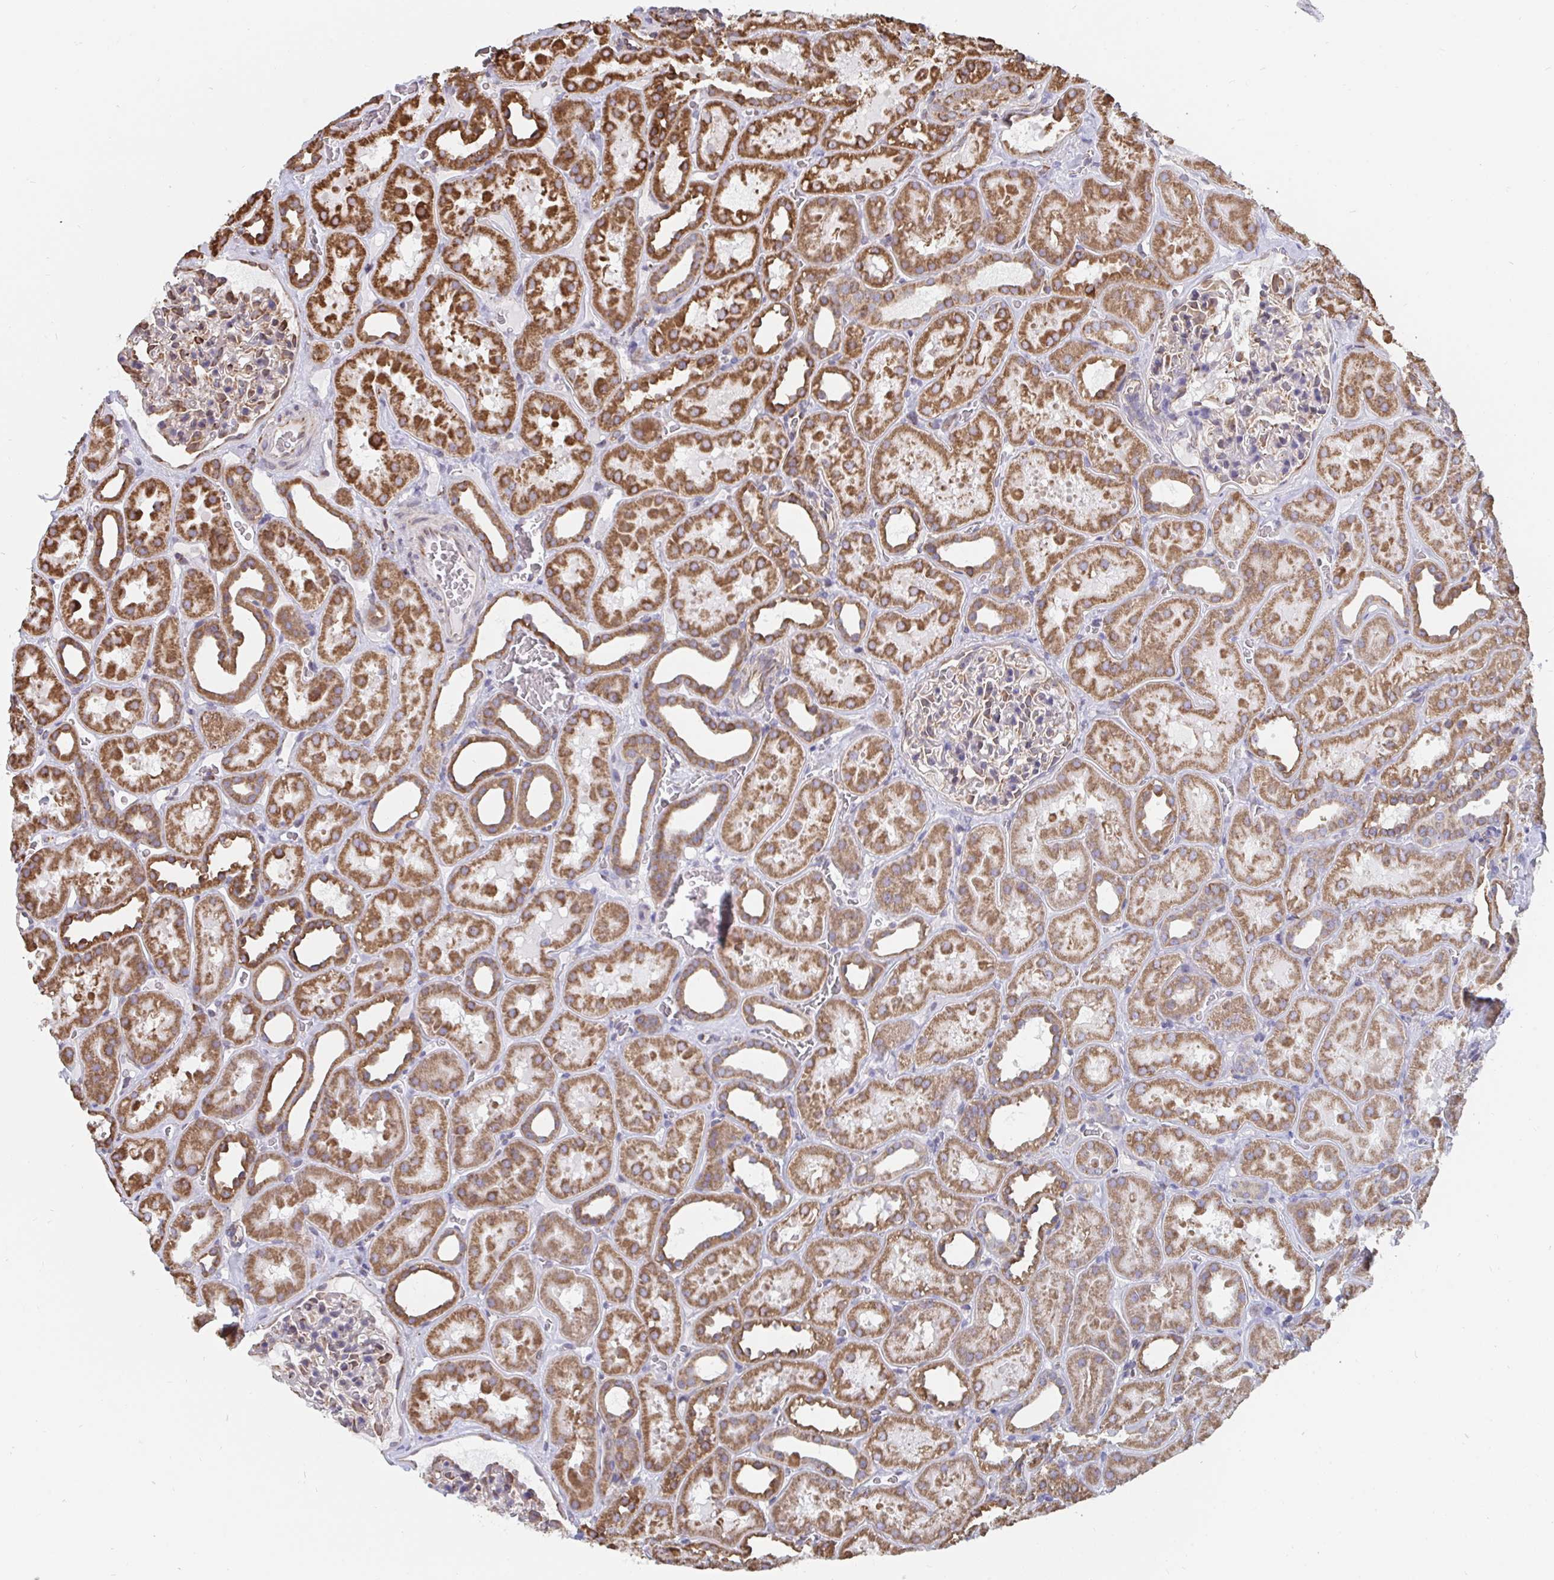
{"staining": {"intensity": "moderate", "quantity": "<25%", "location": "cytoplasmic/membranous"}, "tissue": "kidney", "cell_type": "Cells in glomeruli", "image_type": "normal", "snomed": [{"axis": "morphology", "description": "Normal tissue, NOS"}, {"axis": "topography", "description": "Kidney"}], "caption": "The photomicrograph shows immunohistochemical staining of benign kidney. There is moderate cytoplasmic/membranous staining is present in approximately <25% of cells in glomeruli. The staining was performed using DAB to visualize the protein expression in brown, while the nuclei were stained in blue with hematoxylin (Magnification: 20x).", "gene": "ELAVL1", "patient": {"sex": "female", "age": 41}}